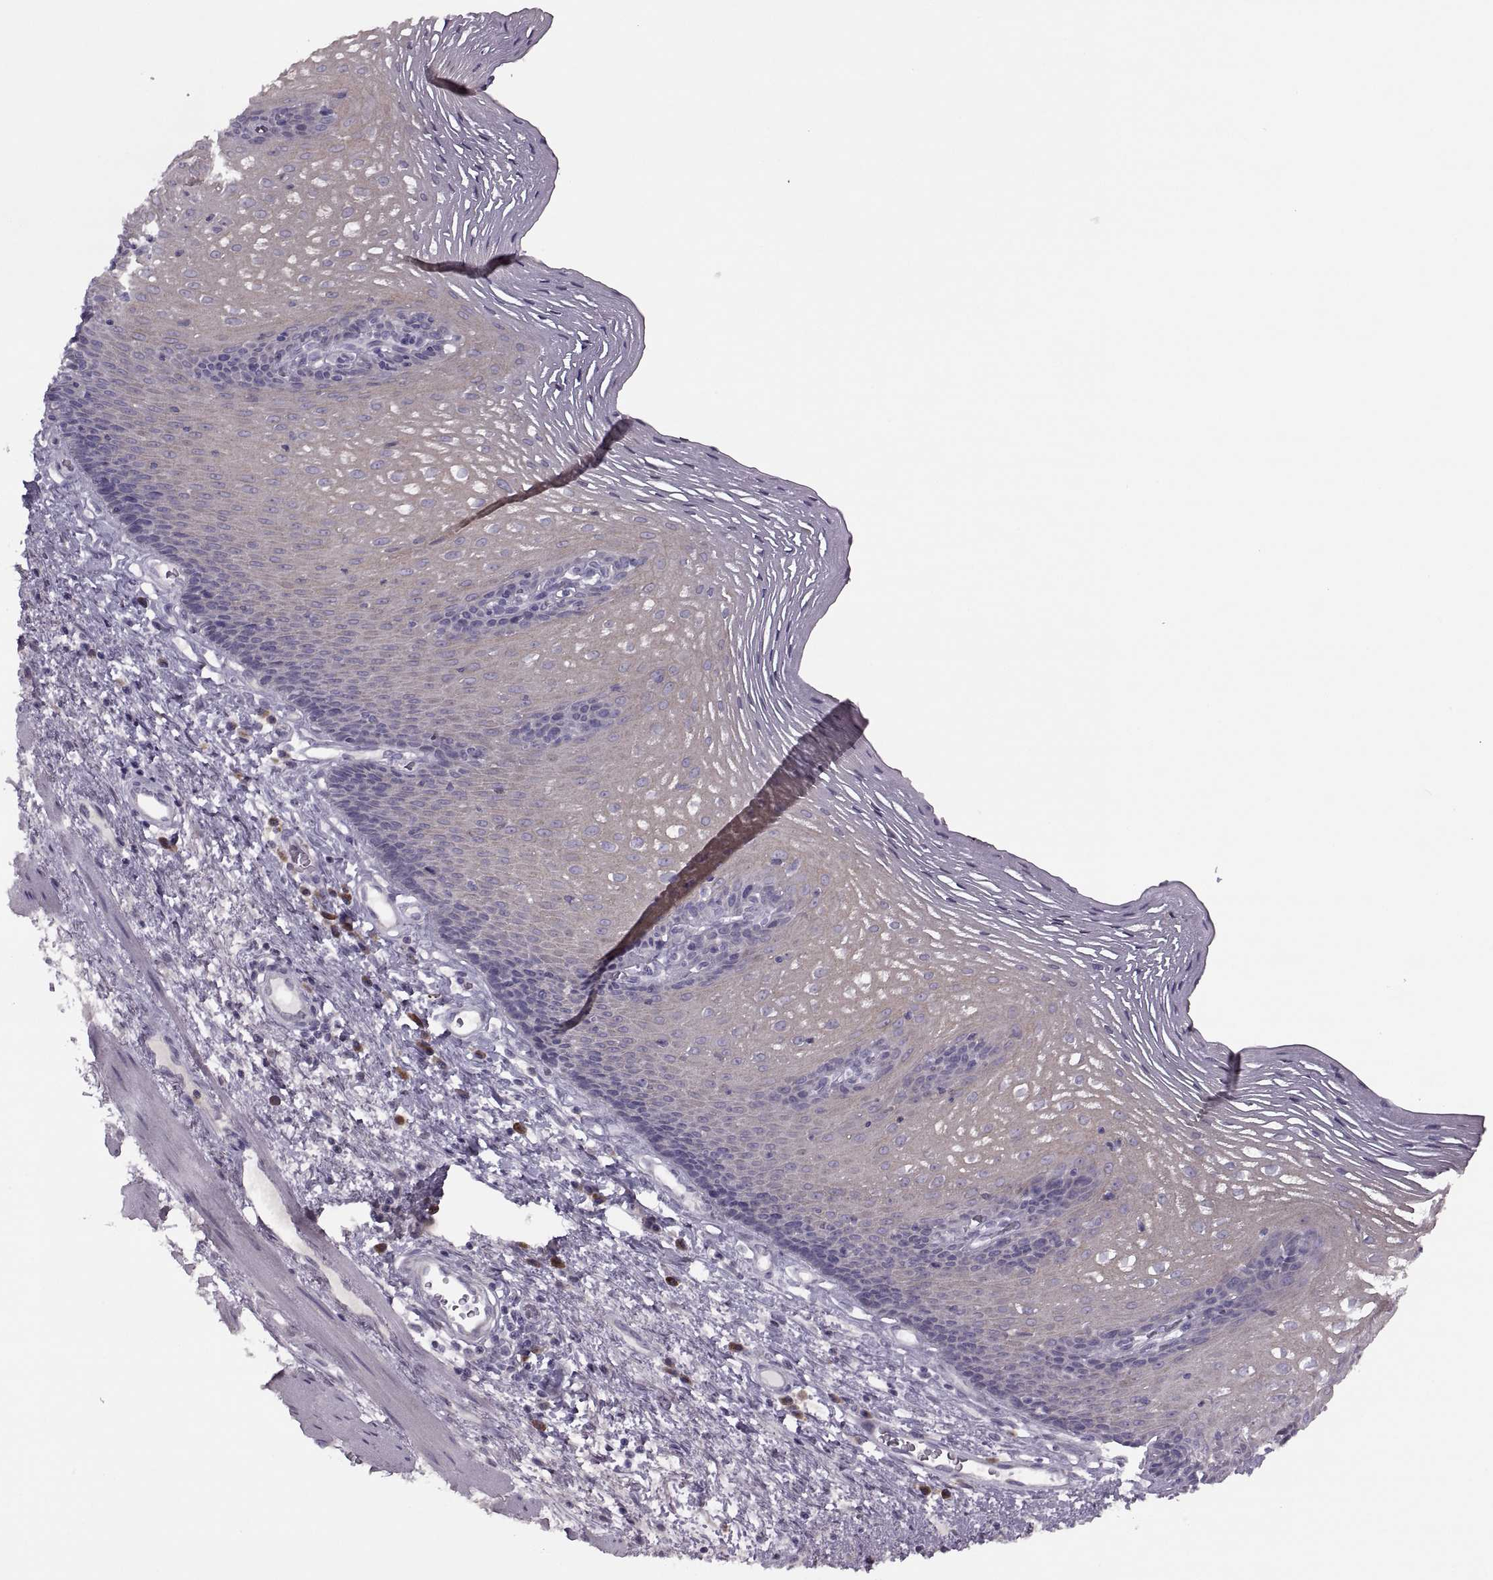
{"staining": {"intensity": "weak", "quantity": ">75%", "location": "cytoplasmic/membranous"}, "tissue": "esophagus", "cell_type": "Squamous epithelial cells", "image_type": "normal", "snomed": [{"axis": "morphology", "description": "Normal tissue, NOS"}, {"axis": "topography", "description": "Esophagus"}], "caption": "DAB immunohistochemical staining of benign esophagus demonstrates weak cytoplasmic/membranous protein positivity in approximately >75% of squamous epithelial cells. (DAB (3,3'-diaminobenzidine) = brown stain, brightfield microscopy at high magnification).", "gene": "H2AP", "patient": {"sex": "male", "age": 76}}